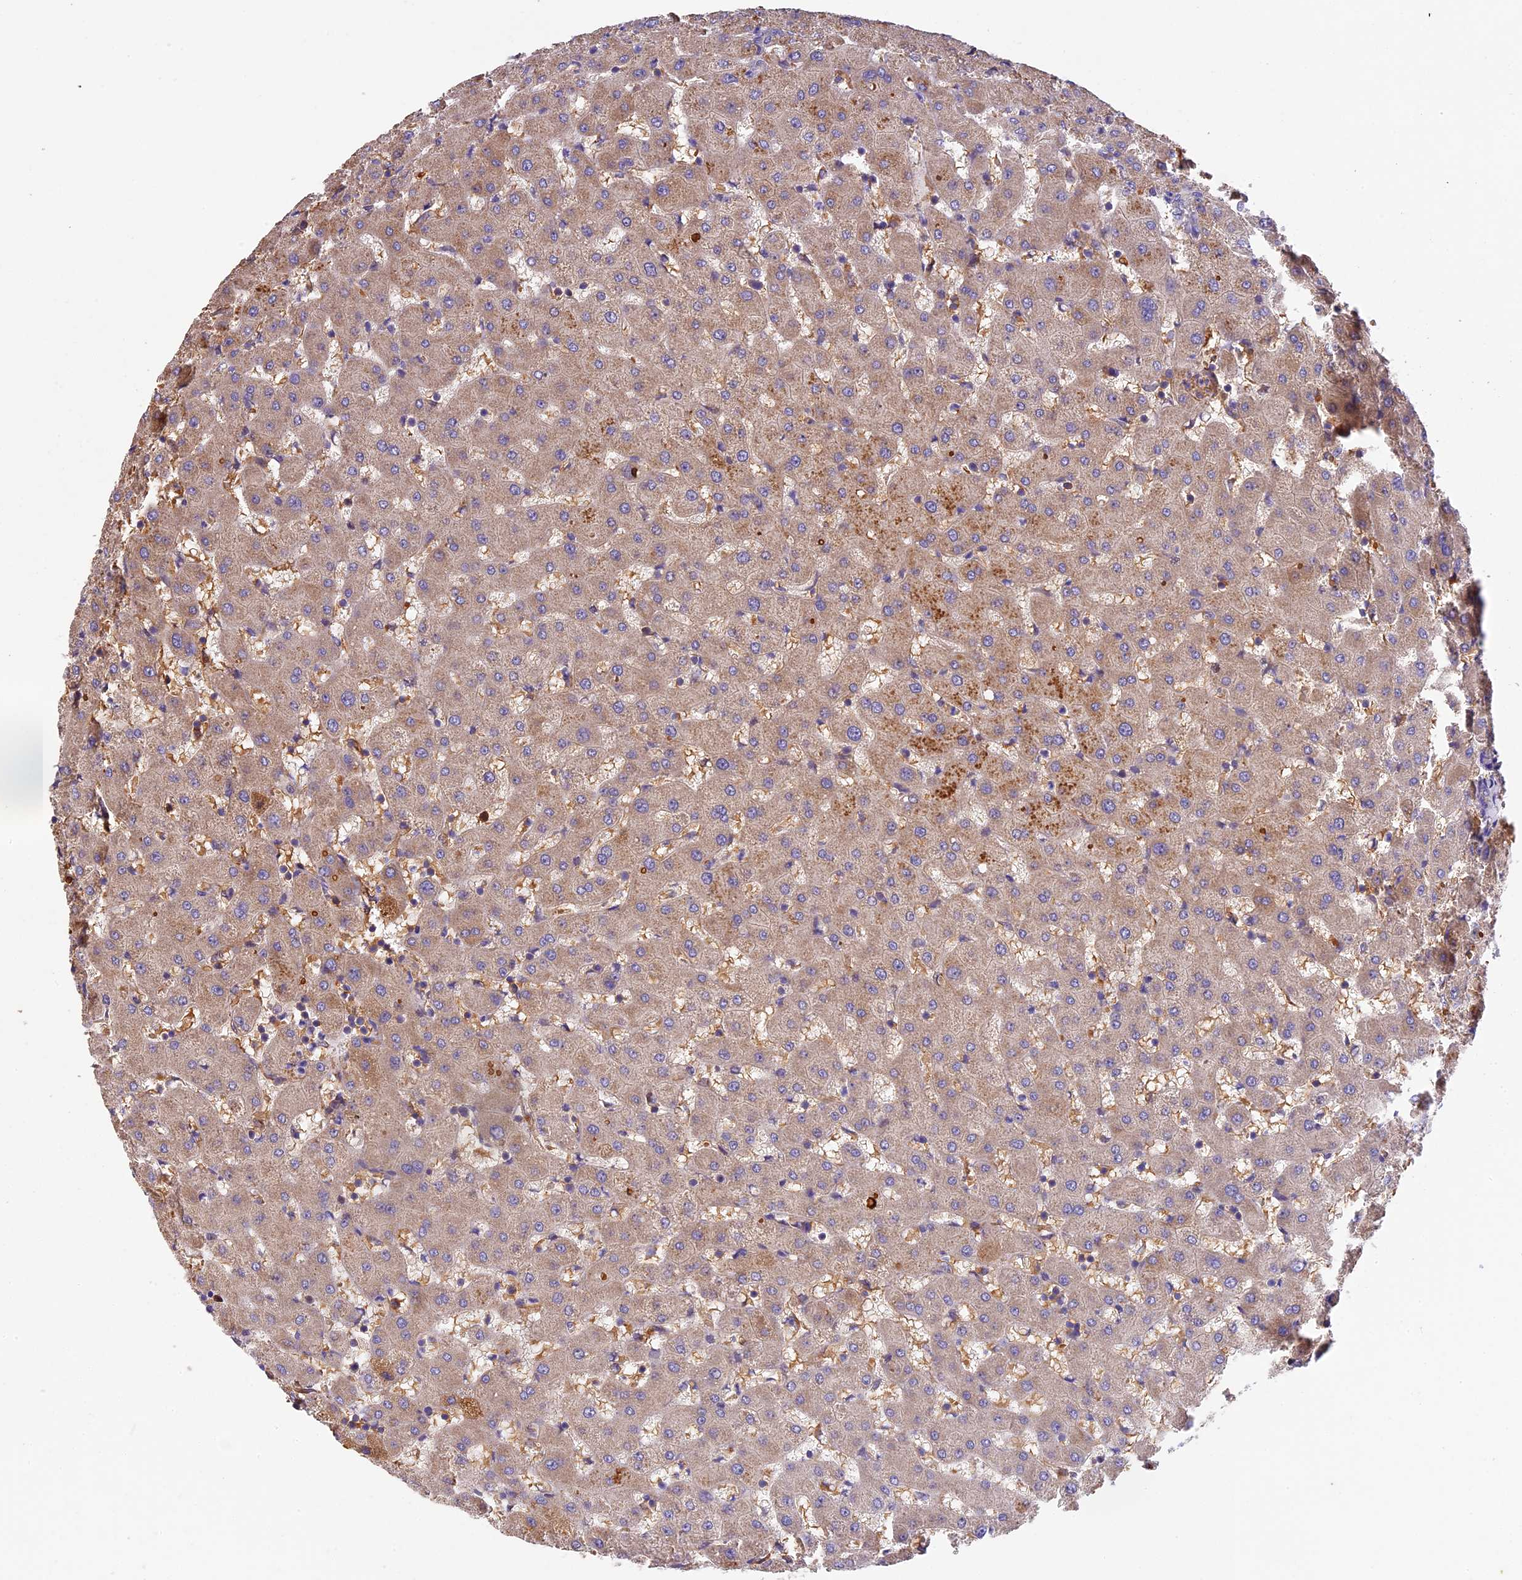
{"staining": {"intensity": "negative", "quantity": "none", "location": "none"}, "tissue": "liver", "cell_type": "Cholangiocytes", "image_type": "normal", "snomed": [{"axis": "morphology", "description": "Normal tissue, NOS"}, {"axis": "topography", "description": "Liver"}], "caption": "The photomicrograph demonstrates no significant positivity in cholangiocytes of liver.", "gene": "PHAF1", "patient": {"sex": "female", "age": 63}}